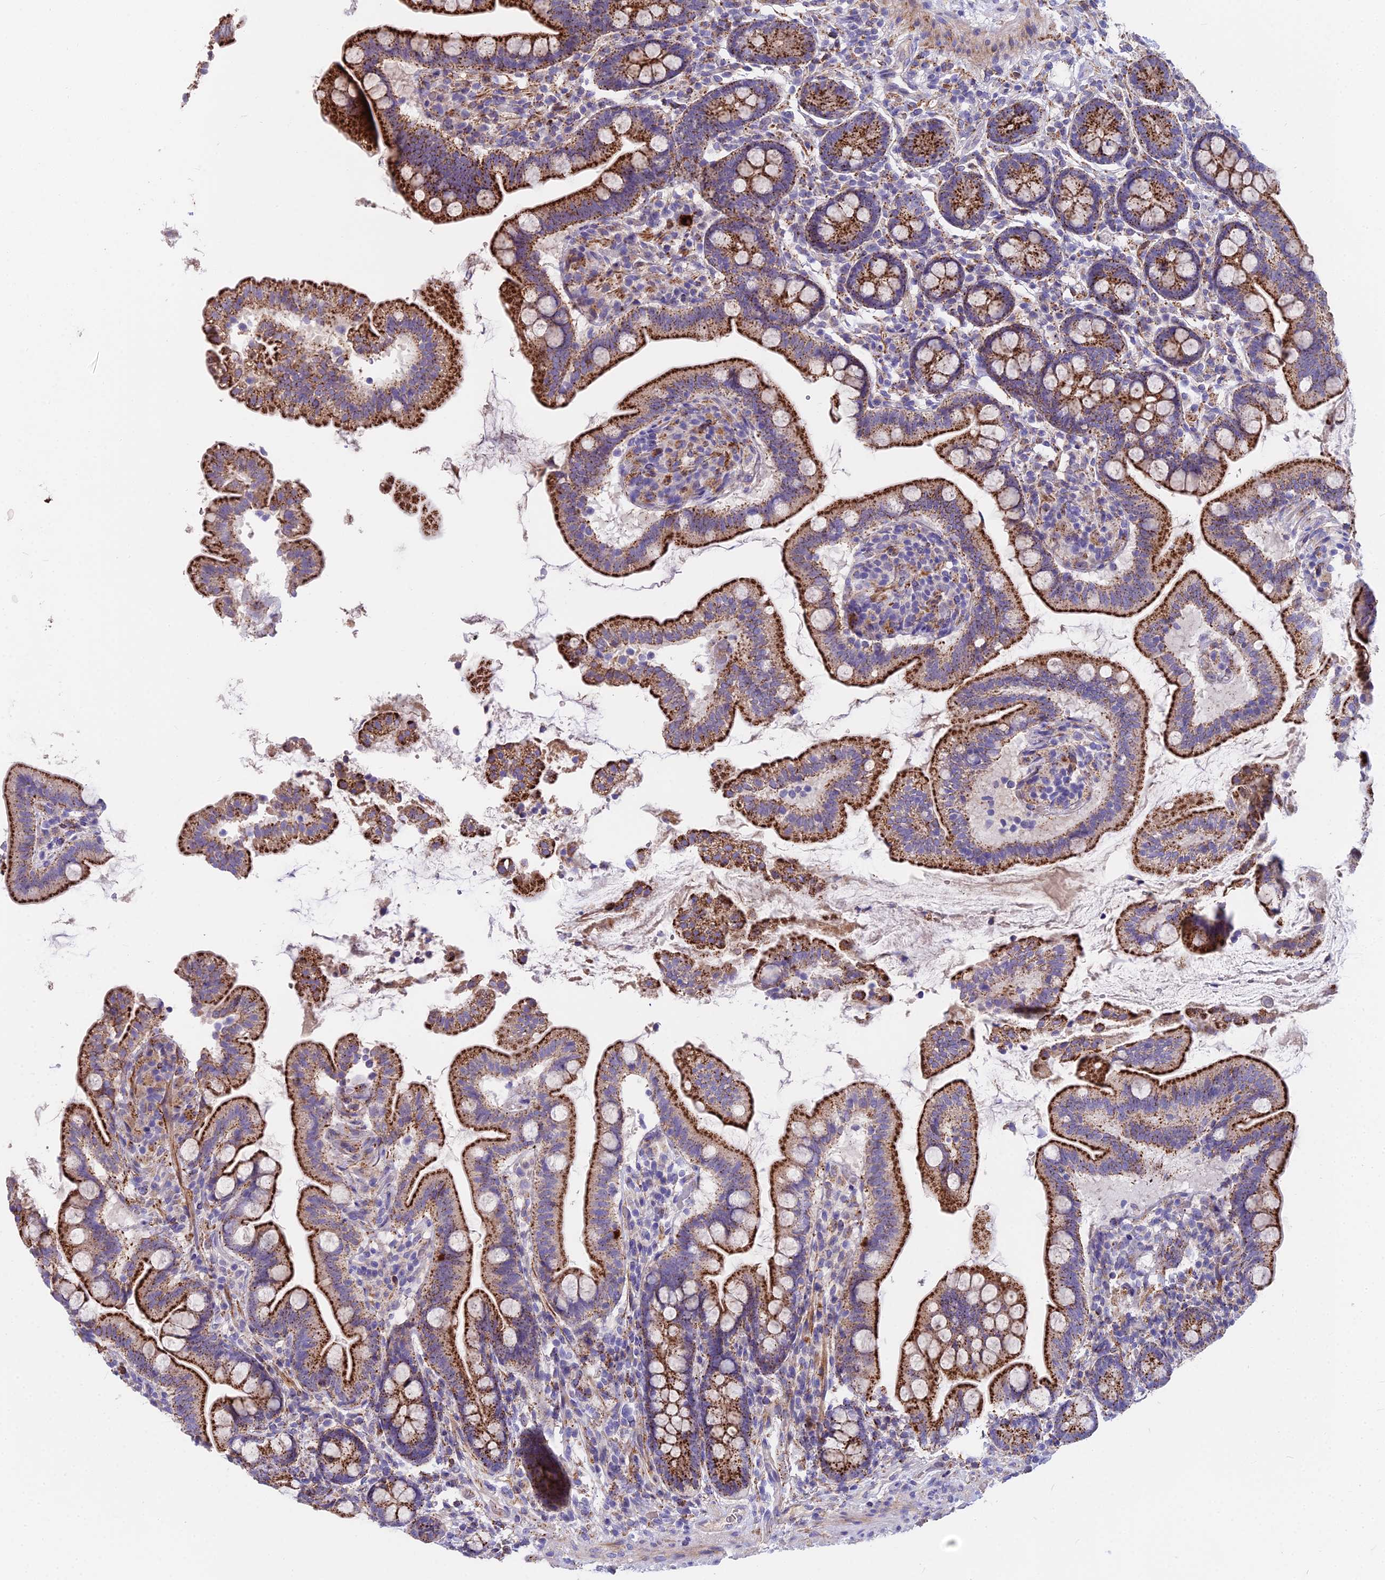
{"staining": {"intensity": "strong", "quantity": ">75%", "location": "cytoplasmic/membranous"}, "tissue": "small intestine", "cell_type": "Glandular cells", "image_type": "normal", "snomed": [{"axis": "morphology", "description": "Normal tissue, NOS"}, {"axis": "topography", "description": "Small intestine"}], "caption": "This image displays IHC staining of benign human small intestine, with high strong cytoplasmic/membranous expression in about >75% of glandular cells.", "gene": "FRMPD1", "patient": {"sex": "female", "age": 64}}